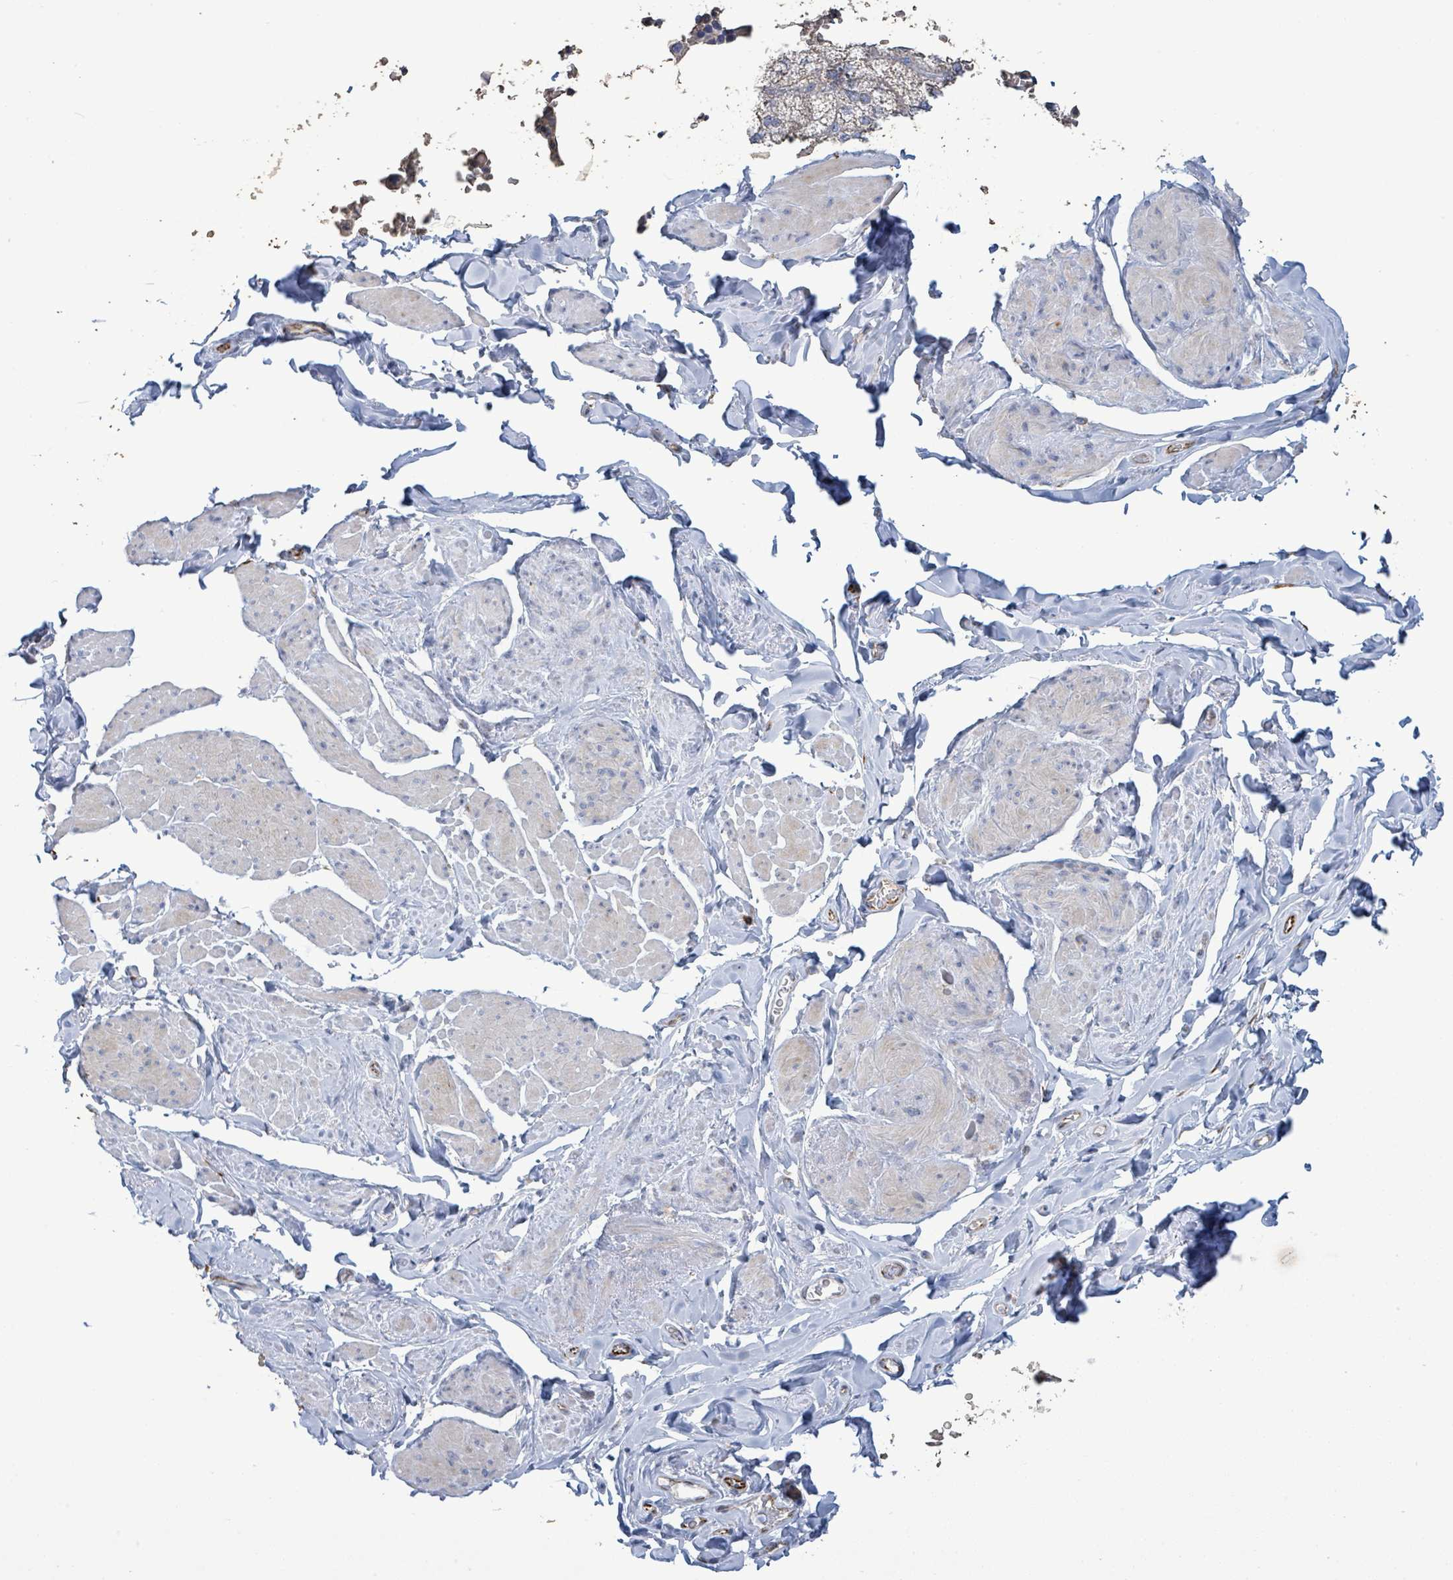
{"staining": {"intensity": "negative", "quantity": "none", "location": "none"}, "tissue": "smooth muscle", "cell_type": "Smooth muscle cells", "image_type": "normal", "snomed": [{"axis": "morphology", "description": "Normal tissue, NOS"}, {"axis": "topography", "description": "Smooth muscle"}, {"axis": "topography", "description": "Peripheral nerve tissue"}], "caption": "The photomicrograph reveals no staining of smooth muscle cells in benign smooth muscle.", "gene": "ALG12", "patient": {"sex": "male", "age": 69}}